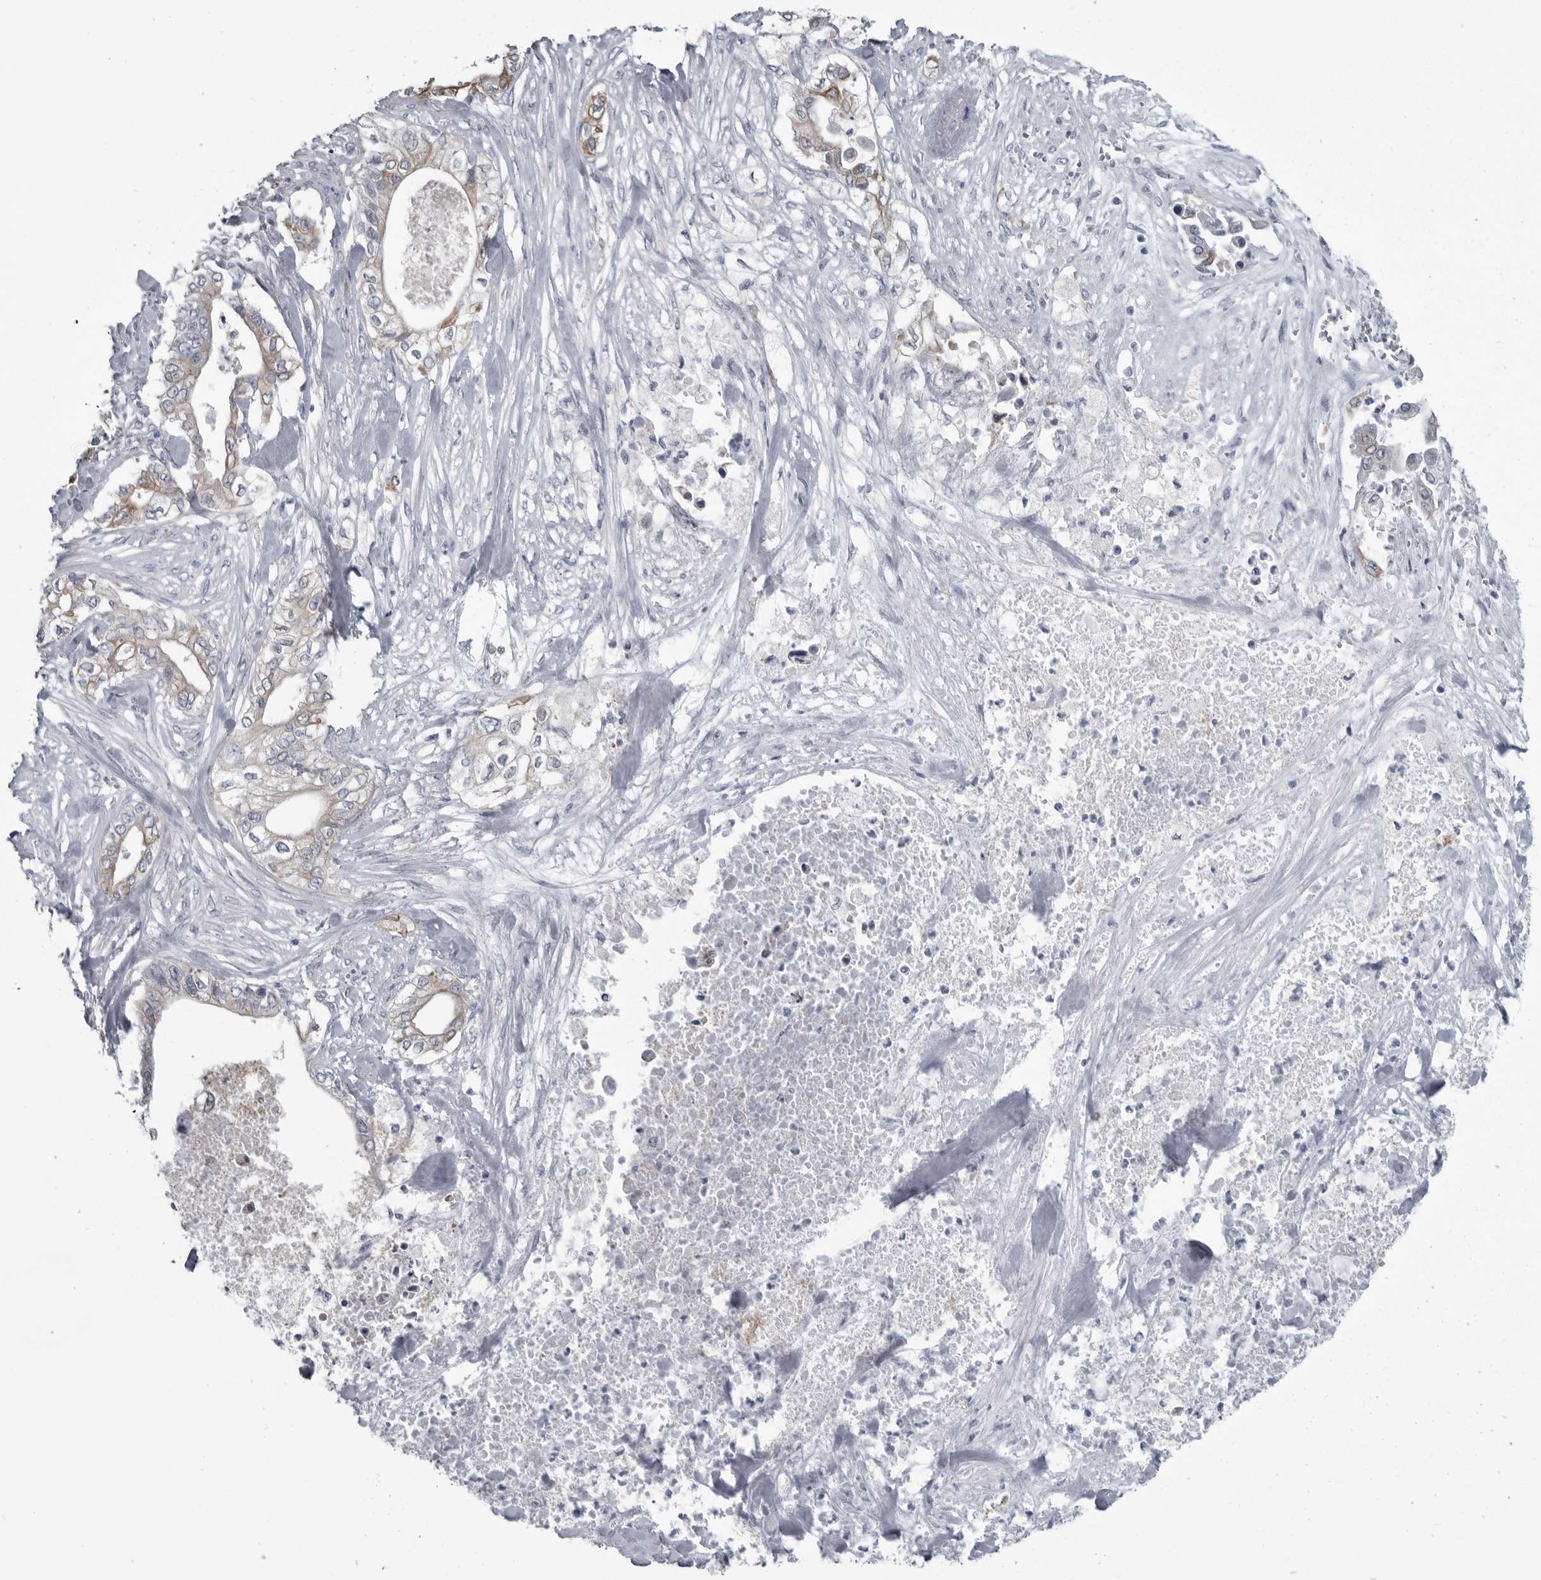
{"staining": {"intensity": "weak", "quantity": "25%-75%", "location": "cytoplasmic/membranous"}, "tissue": "pancreatic cancer", "cell_type": "Tumor cells", "image_type": "cancer", "snomed": [{"axis": "morphology", "description": "Adenocarcinoma, NOS"}, {"axis": "topography", "description": "Pancreas"}], "caption": "Immunohistochemical staining of human pancreatic adenocarcinoma shows low levels of weak cytoplasmic/membranous staining in about 25%-75% of tumor cells.", "gene": "MYOC", "patient": {"sex": "female", "age": 78}}